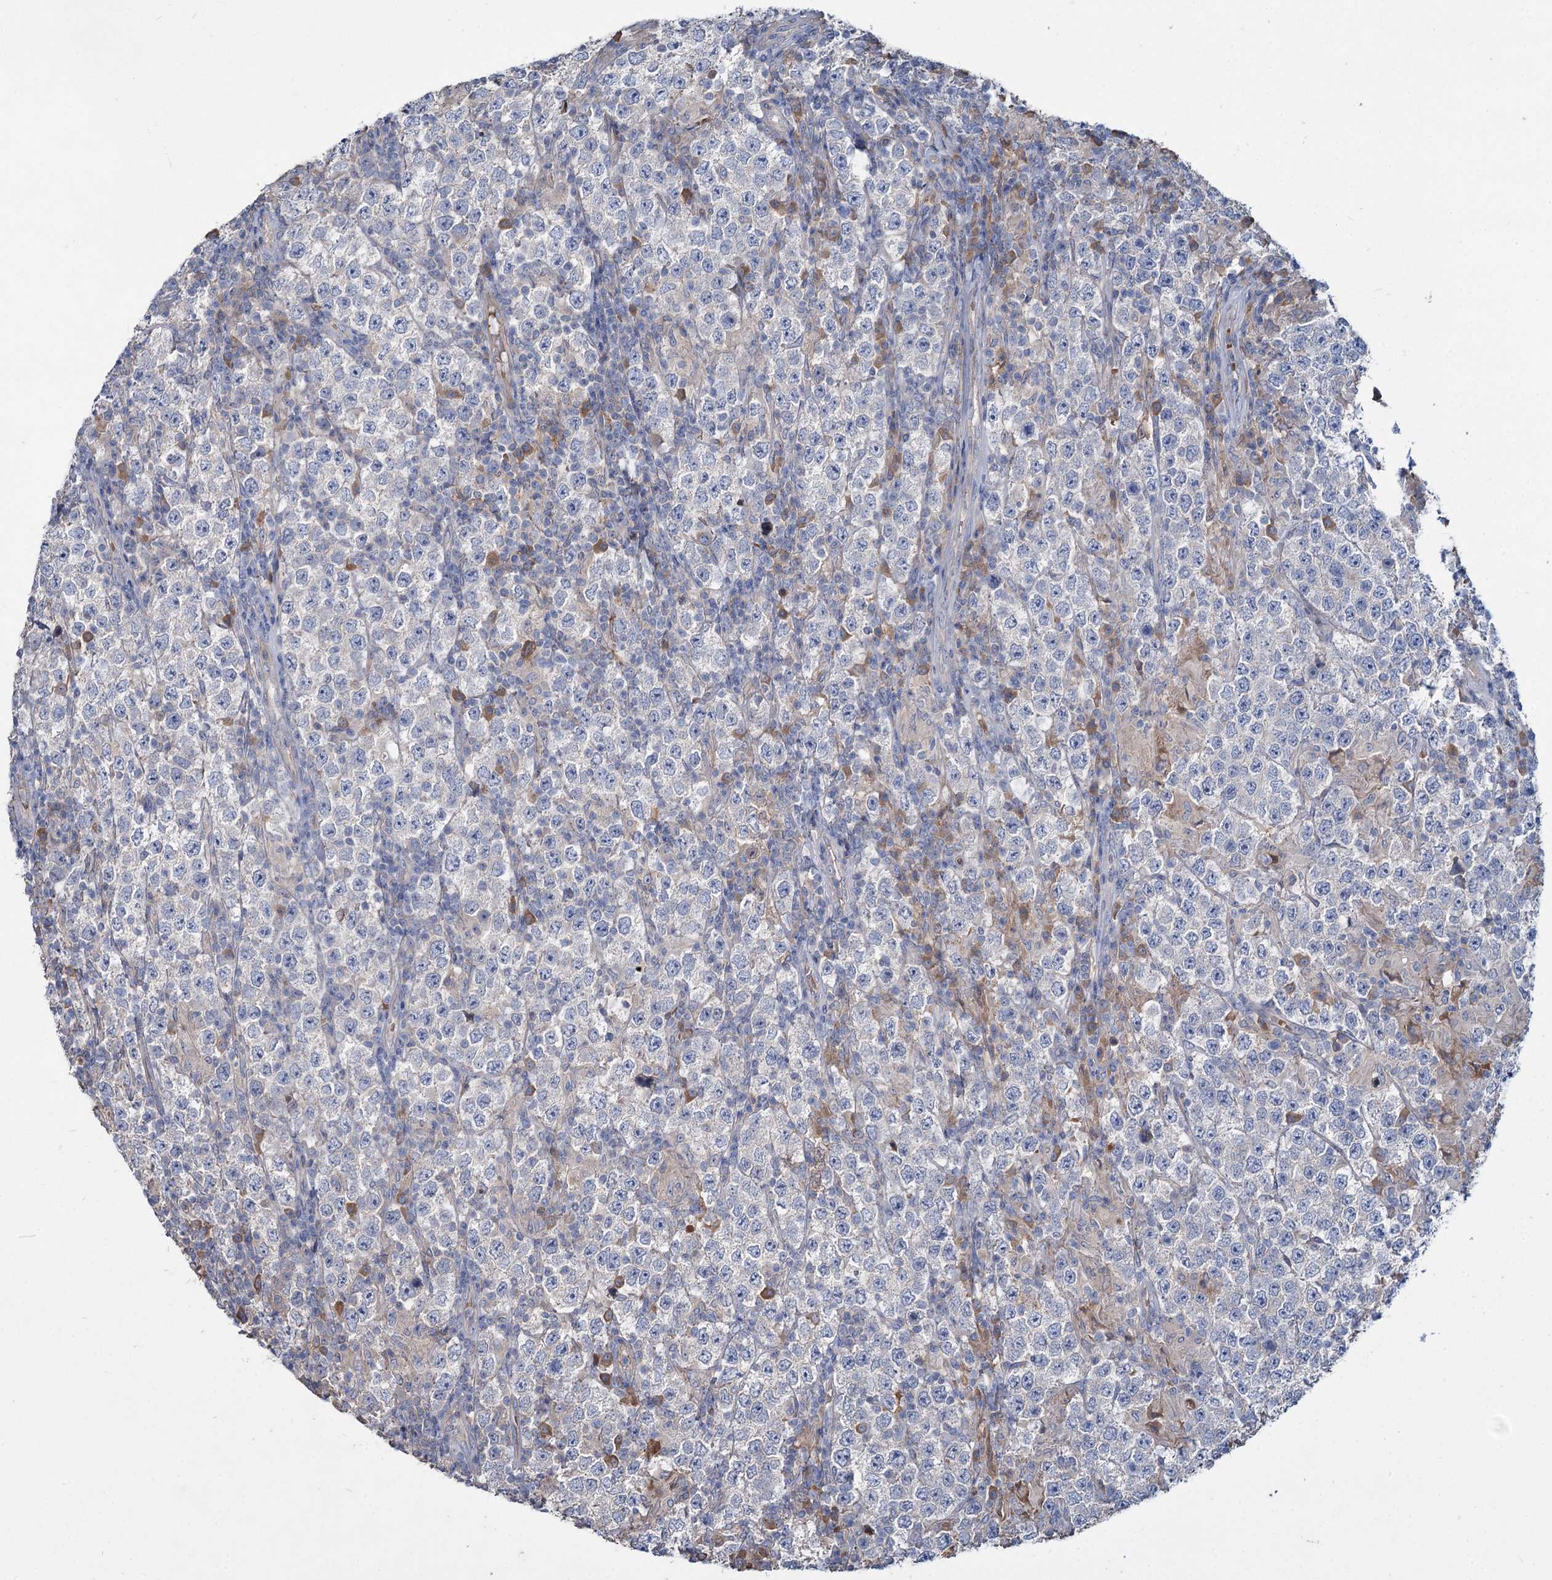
{"staining": {"intensity": "negative", "quantity": "none", "location": "none"}, "tissue": "testis cancer", "cell_type": "Tumor cells", "image_type": "cancer", "snomed": [{"axis": "morphology", "description": "Normal tissue, NOS"}, {"axis": "morphology", "description": "Urothelial carcinoma, High grade"}, {"axis": "morphology", "description": "Seminoma, NOS"}, {"axis": "morphology", "description": "Carcinoma, Embryonal, NOS"}, {"axis": "topography", "description": "Urinary bladder"}, {"axis": "topography", "description": "Testis"}], "caption": "Tumor cells show no significant protein staining in testis cancer.", "gene": "URAD", "patient": {"sex": "male", "age": 41}}